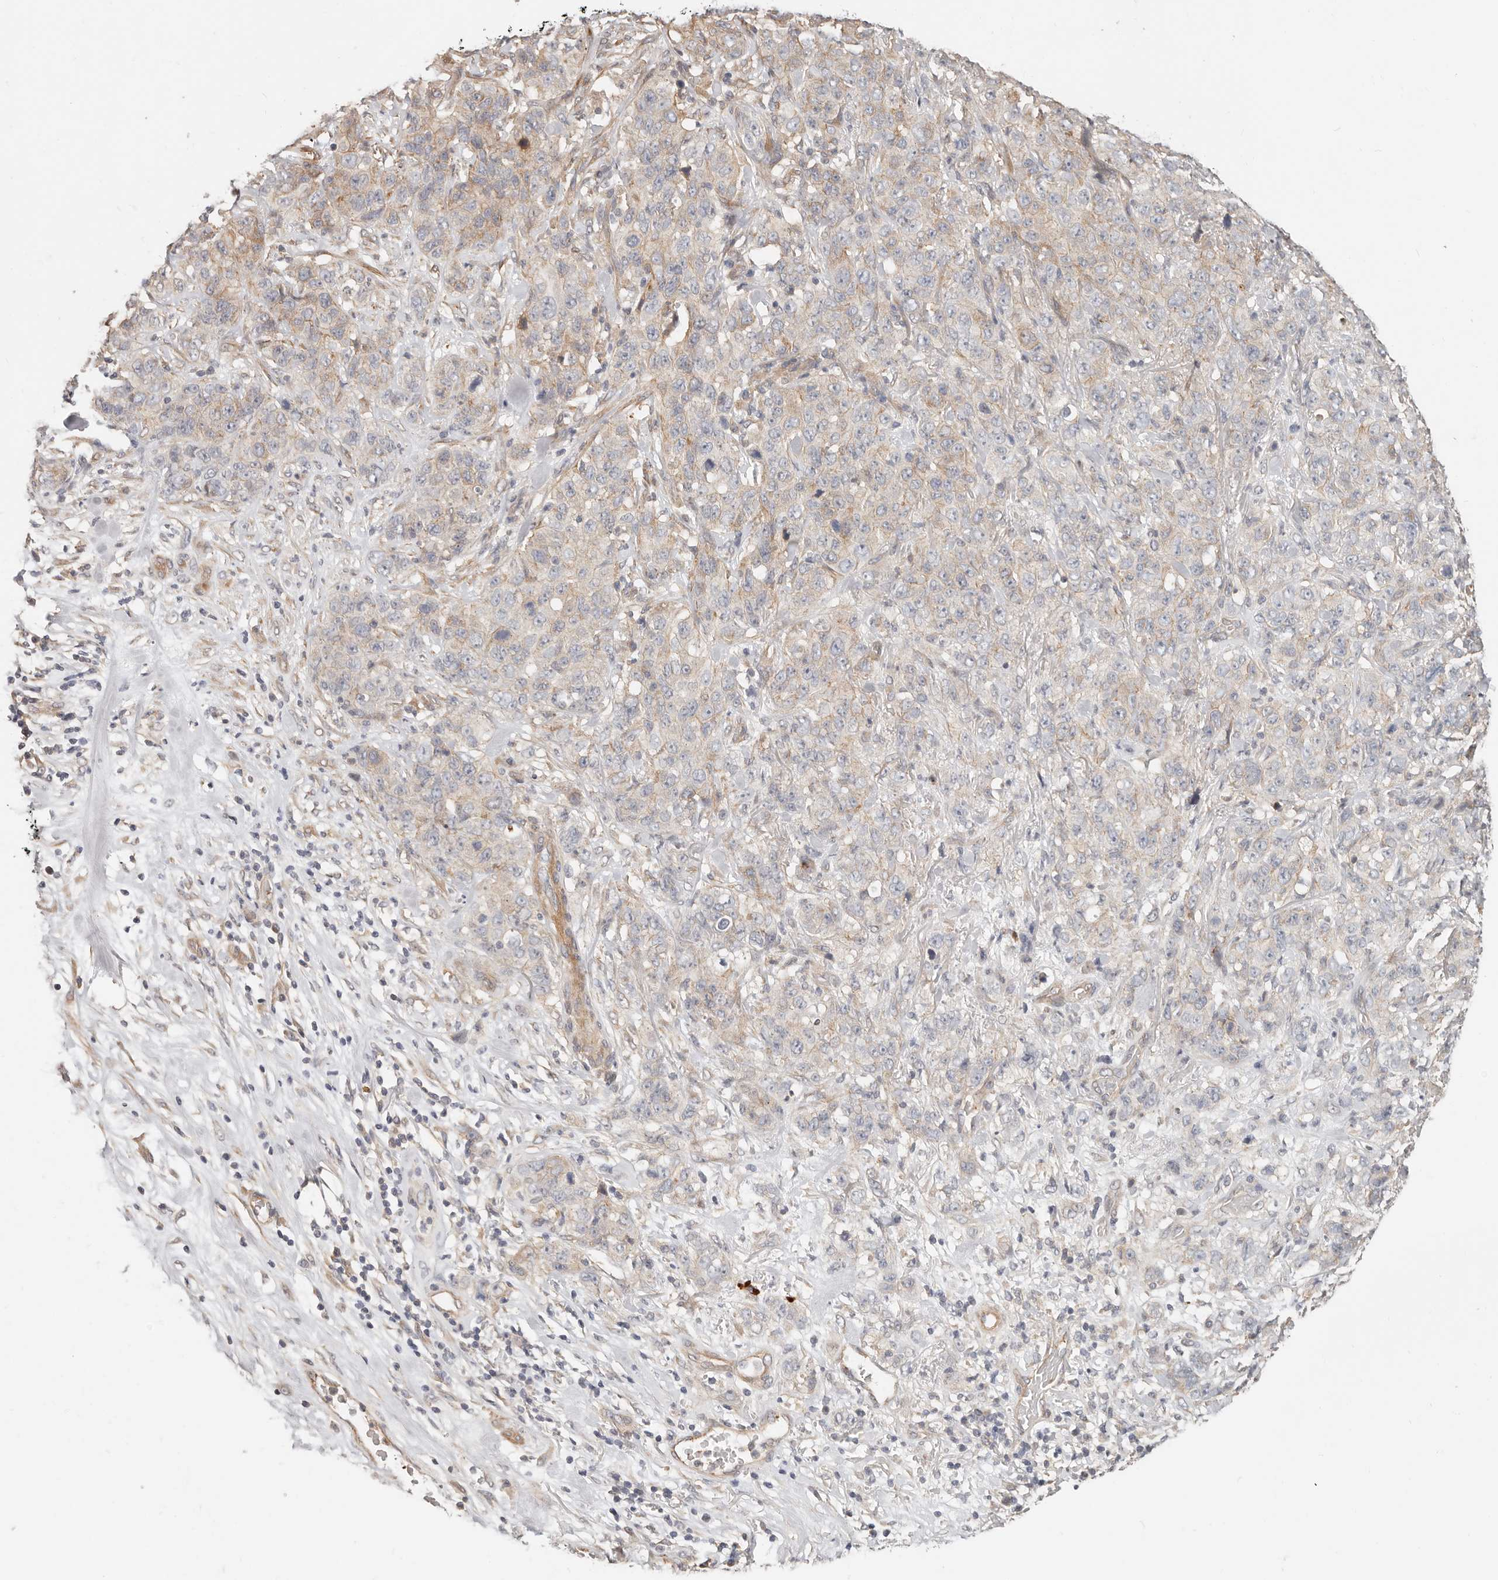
{"staining": {"intensity": "weak", "quantity": "25%-75%", "location": "cytoplasmic/membranous"}, "tissue": "stomach cancer", "cell_type": "Tumor cells", "image_type": "cancer", "snomed": [{"axis": "morphology", "description": "Adenocarcinoma, NOS"}, {"axis": "topography", "description": "Stomach"}], "caption": "Stomach cancer (adenocarcinoma) stained with DAB (3,3'-diaminobenzidine) immunohistochemistry (IHC) demonstrates low levels of weak cytoplasmic/membranous positivity in approximately 25%-75% of tumor cells. (DAB IHC, brown staining for protein, blue staining for nuclei).", "gene": "ZRANB1", "patient": {"sex": "male", "age": 48}}